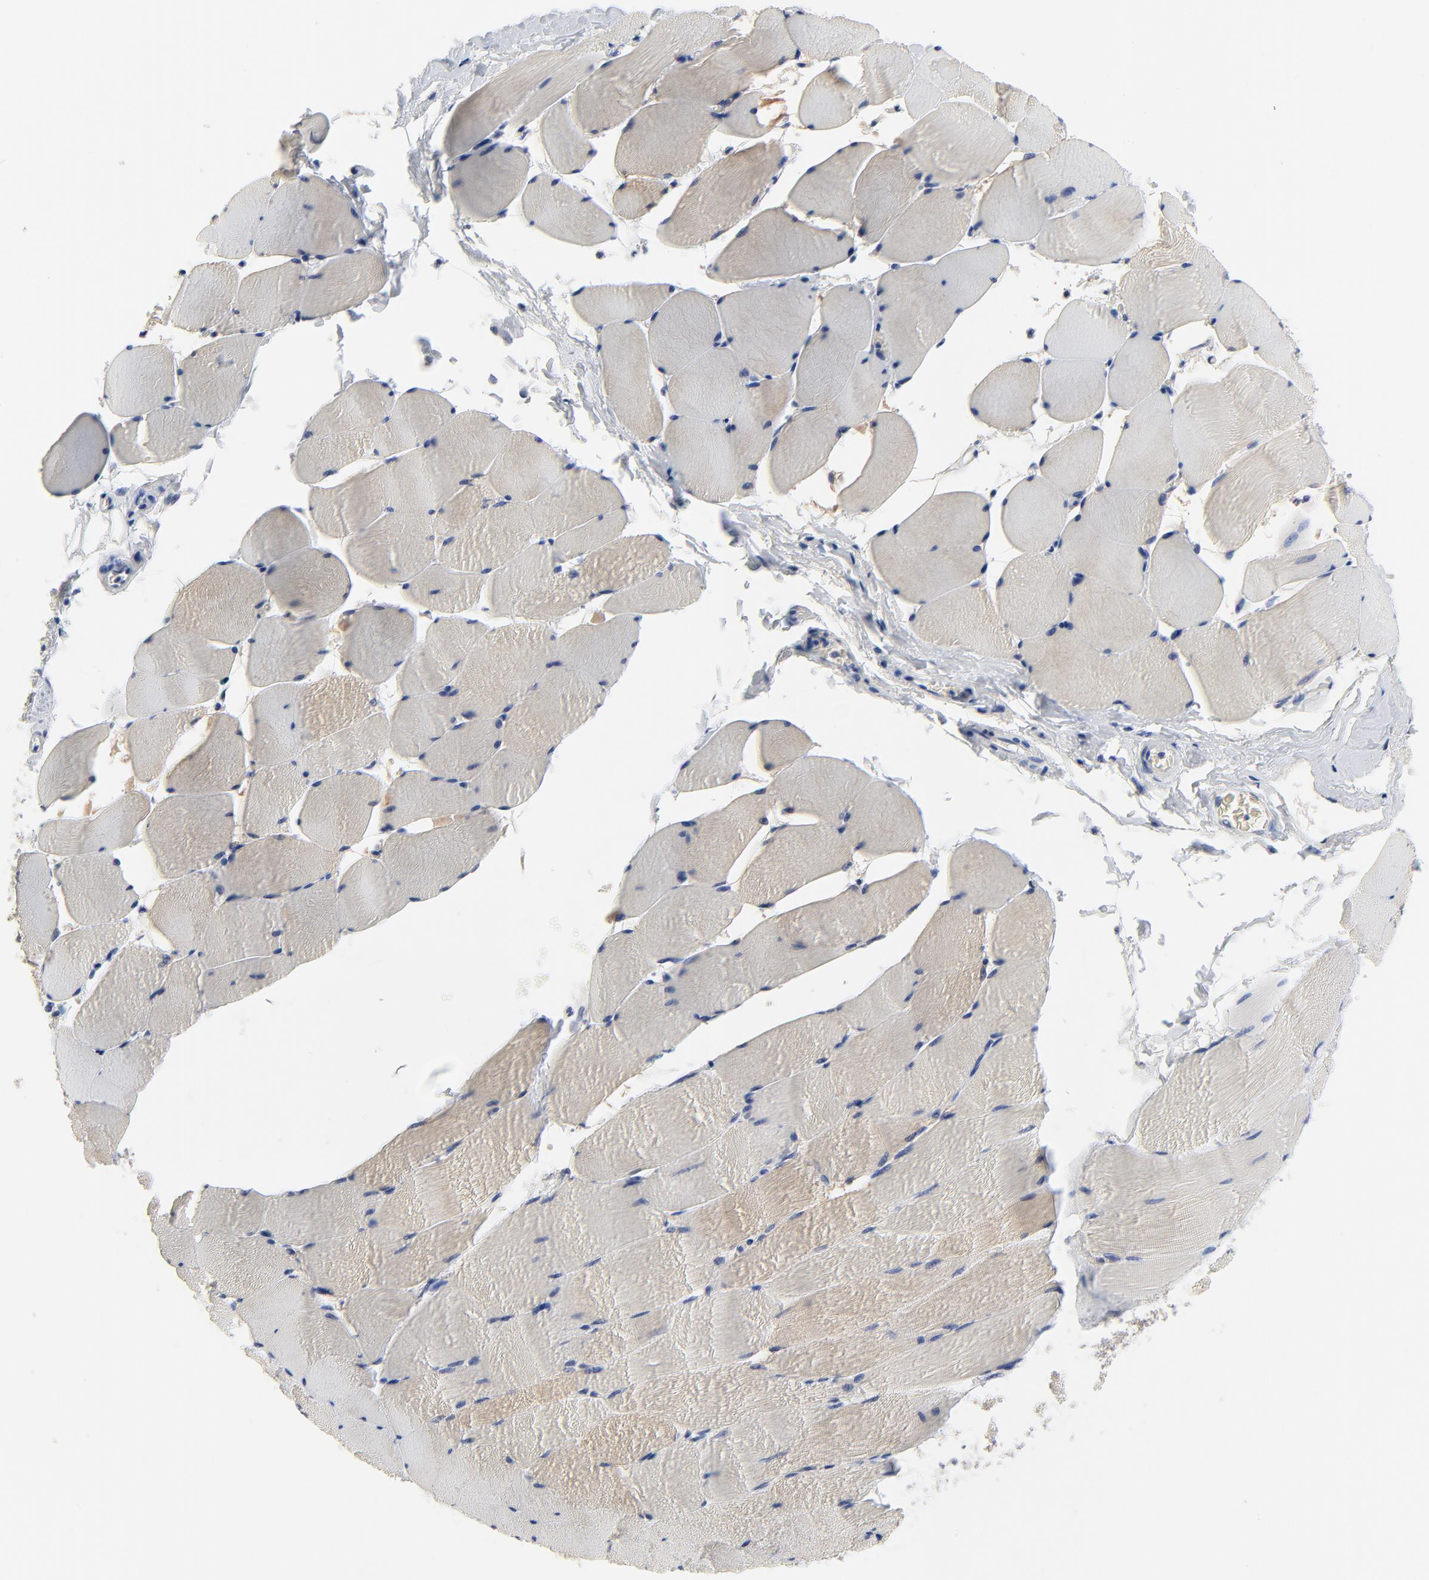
{"staining": {"intensity": "weak", "quantity": "25%-75%", "location": "cytoplasmic/membranous"}, "tissue": "skeletal muscle", "cell_type": "Myocytes", "image_type": "normal", "snomed": [{"axis": "morphology", "description": "Normal tissue, NOS"}, {"axis": "topography", "description": "Skeletal muscle"}], "caption": "High-power microscopy captured an IHC photomicrograph of unremarkable skeletal muscle, revealing weak cytoplasmic/membranous expression in about 25%-75% of myocytes. (brown staining indicates protein expression, while blue staining denotes nuclei).", "gene": "FBXL5", "patient": {"sex": "male", "age": 62}}